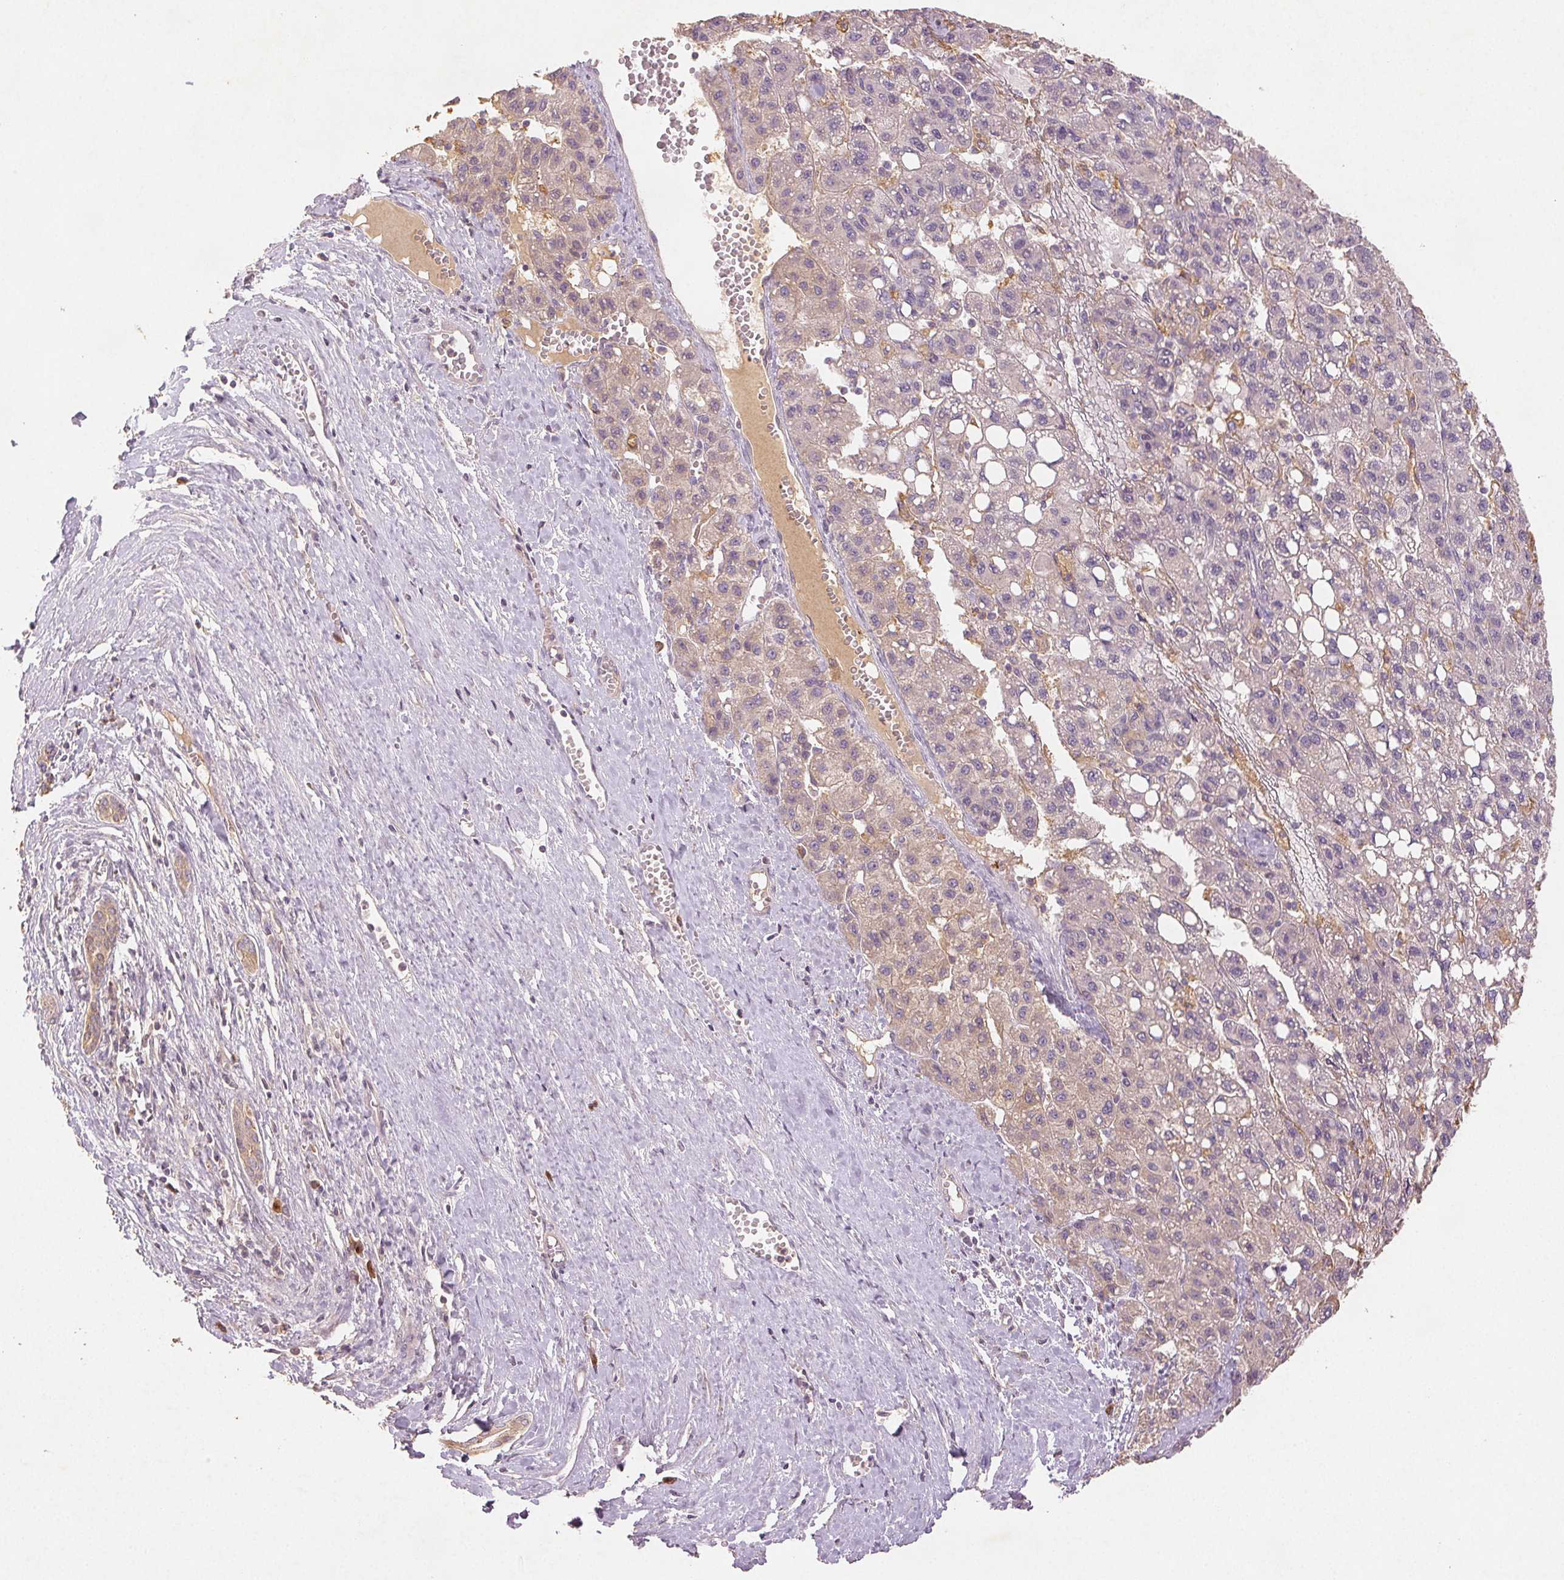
{"staining": {"intensity": "negative", "quantity": "none", "location": "none"}, "tissue": "liver cancer", "cell_type": "Tumor cells", "image_type": "cancer", "snomed": [{"axis": "morphology", "description": "Carcinoma, Hepatocellular, NOS"}, {"axis": "topography", "description": "Liver"}], "caption": "A high-resolution image shows immunohistochemistry (IHC) staining of hepatocellular carcinoma (liver), which demonstrates no significant expression in tumor cells.", "gene": "YIF1B", "patient": {"sex": "female", "age": 82}}